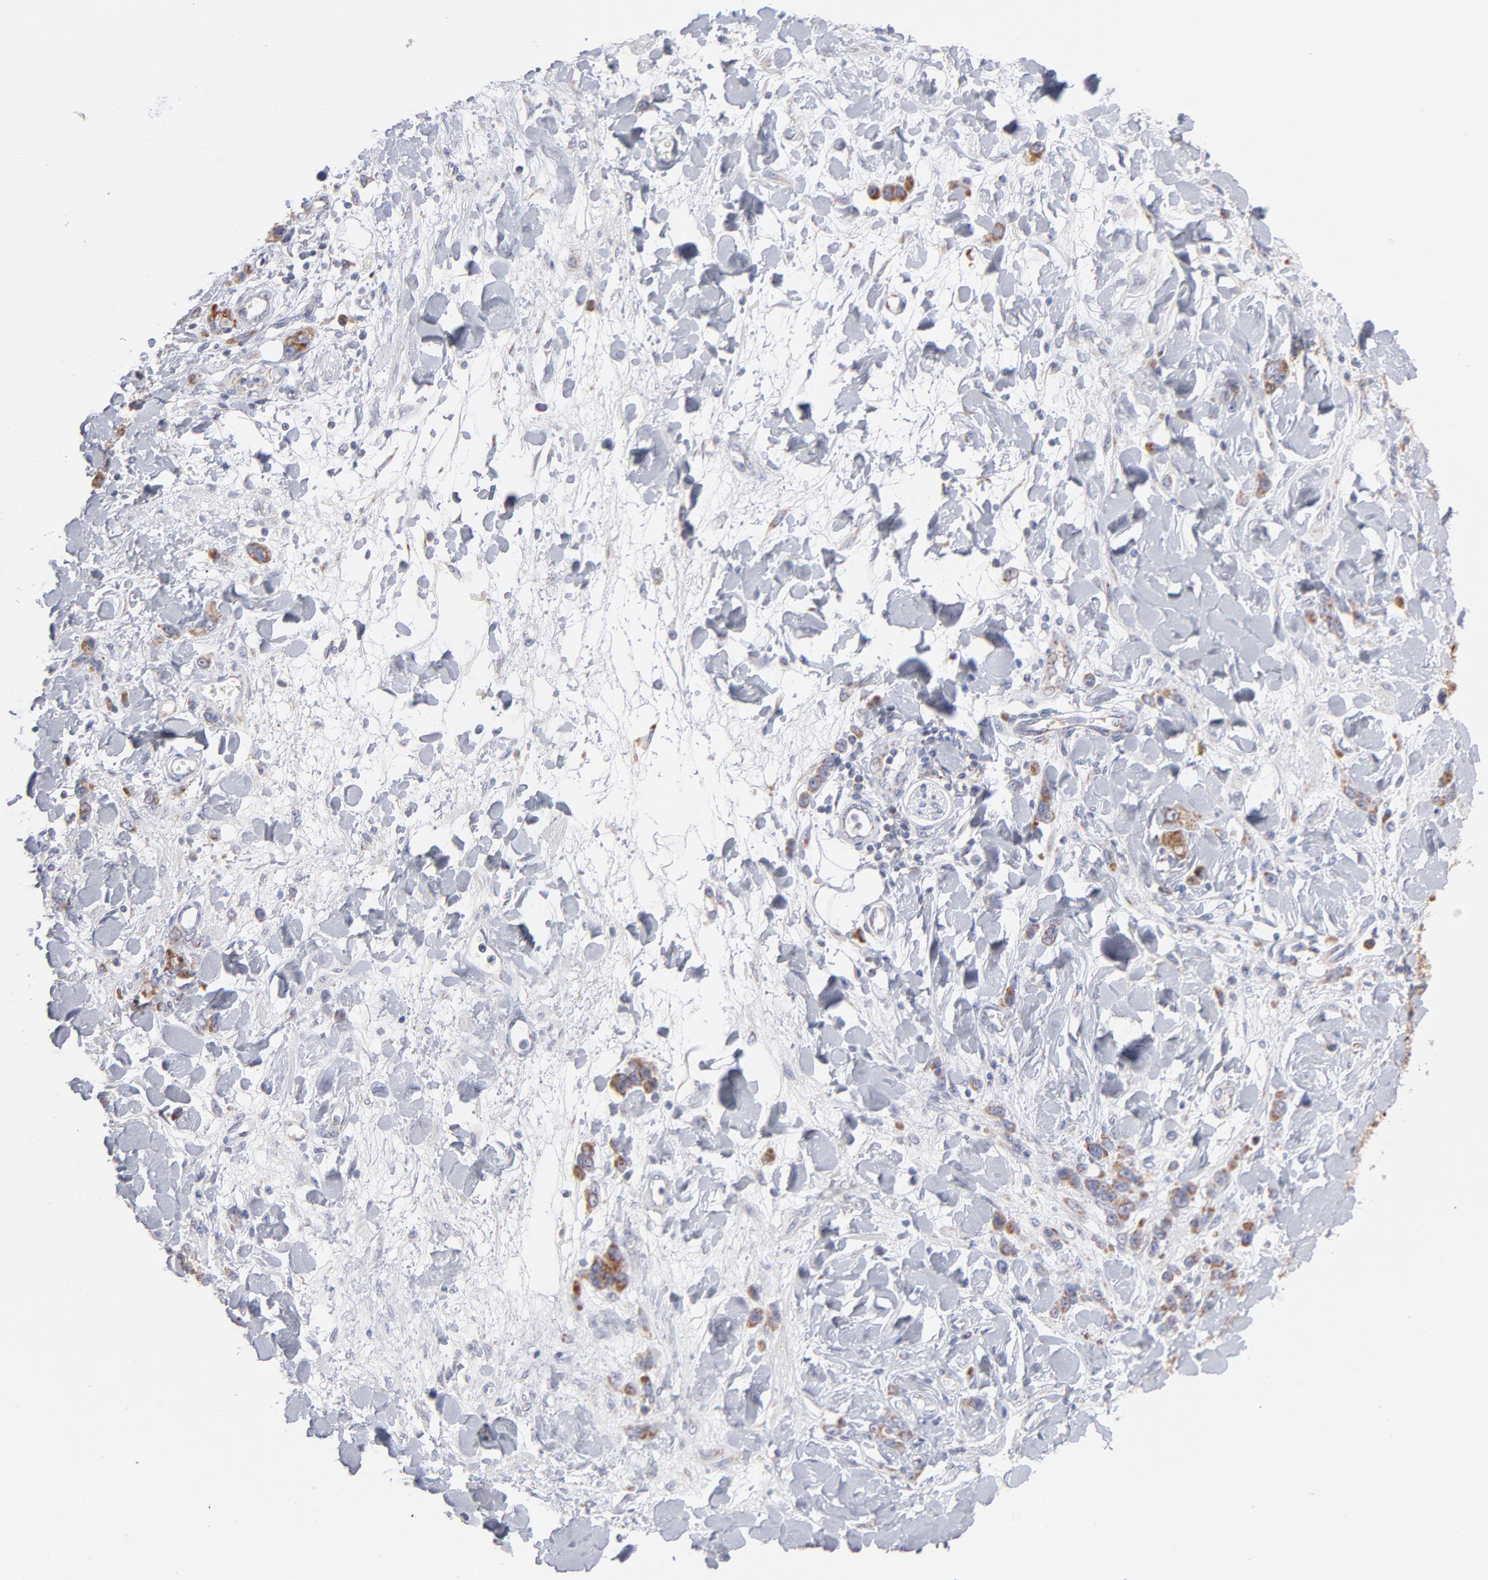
{"staining": {"intensity": "weak", "quantity": ">75%", "location": "cytoplasmic/membranous"}, "tissue": "stomach cancer", "cell_type": "Tumor cells", "image_type": "cancer", "snomed": [{"axis": "morphology", "description": "Normal tissue, NOS"}, {"axis": "morphology", "description": "Adenocarcinoma, NOS"}, {"axis": "topography", "description": "Stomach"}], "caption": "Human stomach cancer stained with a brown dye reveals weak cytoplasmic/membranous positive staining in approximately >75% of tumor cells.", "gene": "TIMM8A", "patient": {"sex": "male", "age": 82}}